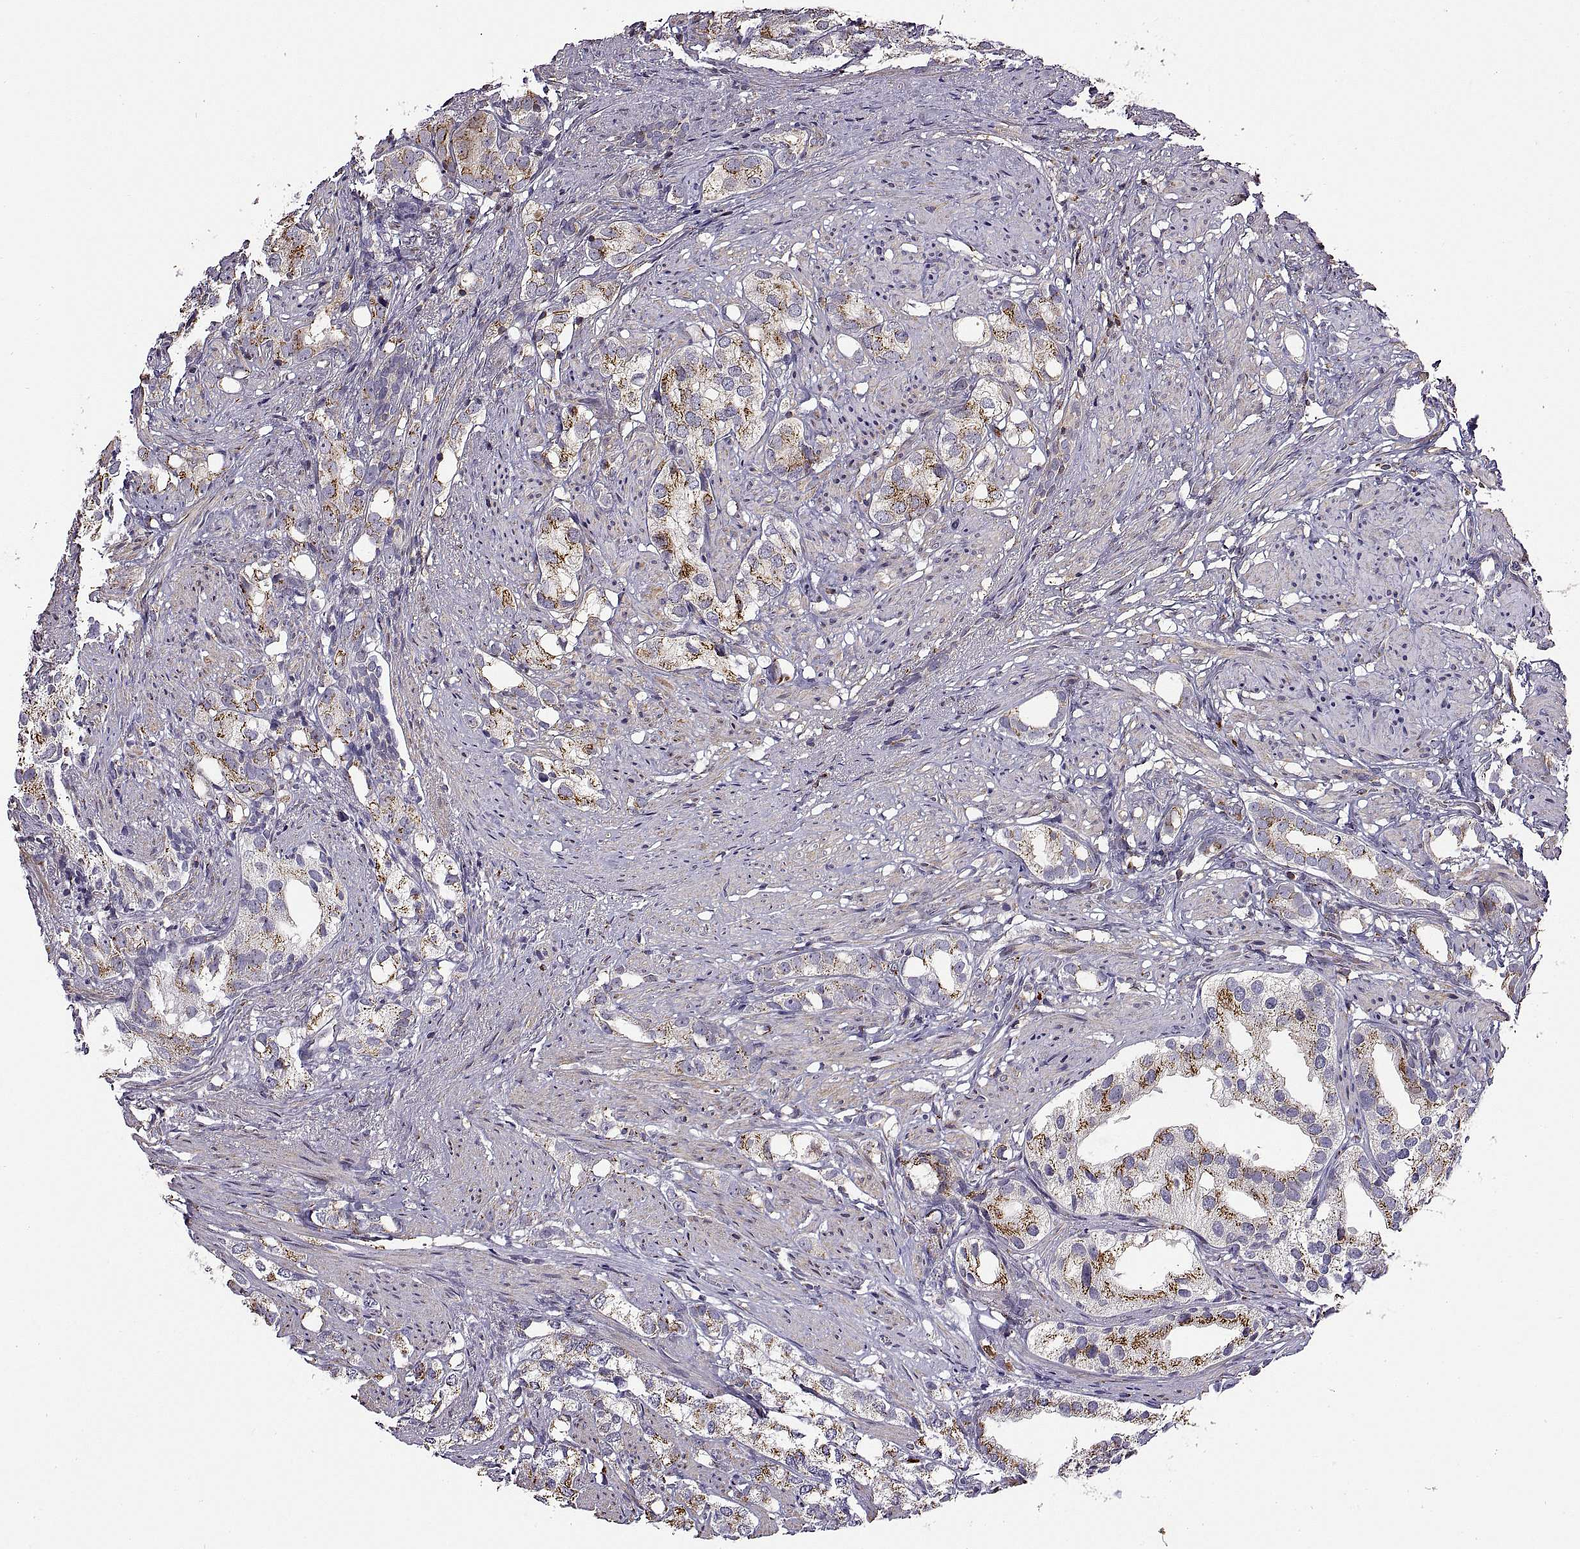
{"staining": {"intensity": "strong", "quantity": ">75%", "location": "cytoplasmic/membranous"}, "tissue": "prostate cancer", "cell_type": "Tumor cells", "image_type": "cancer", "snomed": [{"axis": "morphology", "description": "Adenocarcinoma, High grade"}, {"axis": "topography", "description": "Prostate"}], "caption": "This image shows immunohistochemistry staining of human prostate cancer (high-grade adenocarcinoma), with high strong cytoplasmic/membranous positivity in about >75% of tumor cells.", "gene": "ACAP1", "patient": {"sex": "male", "age": 82}}